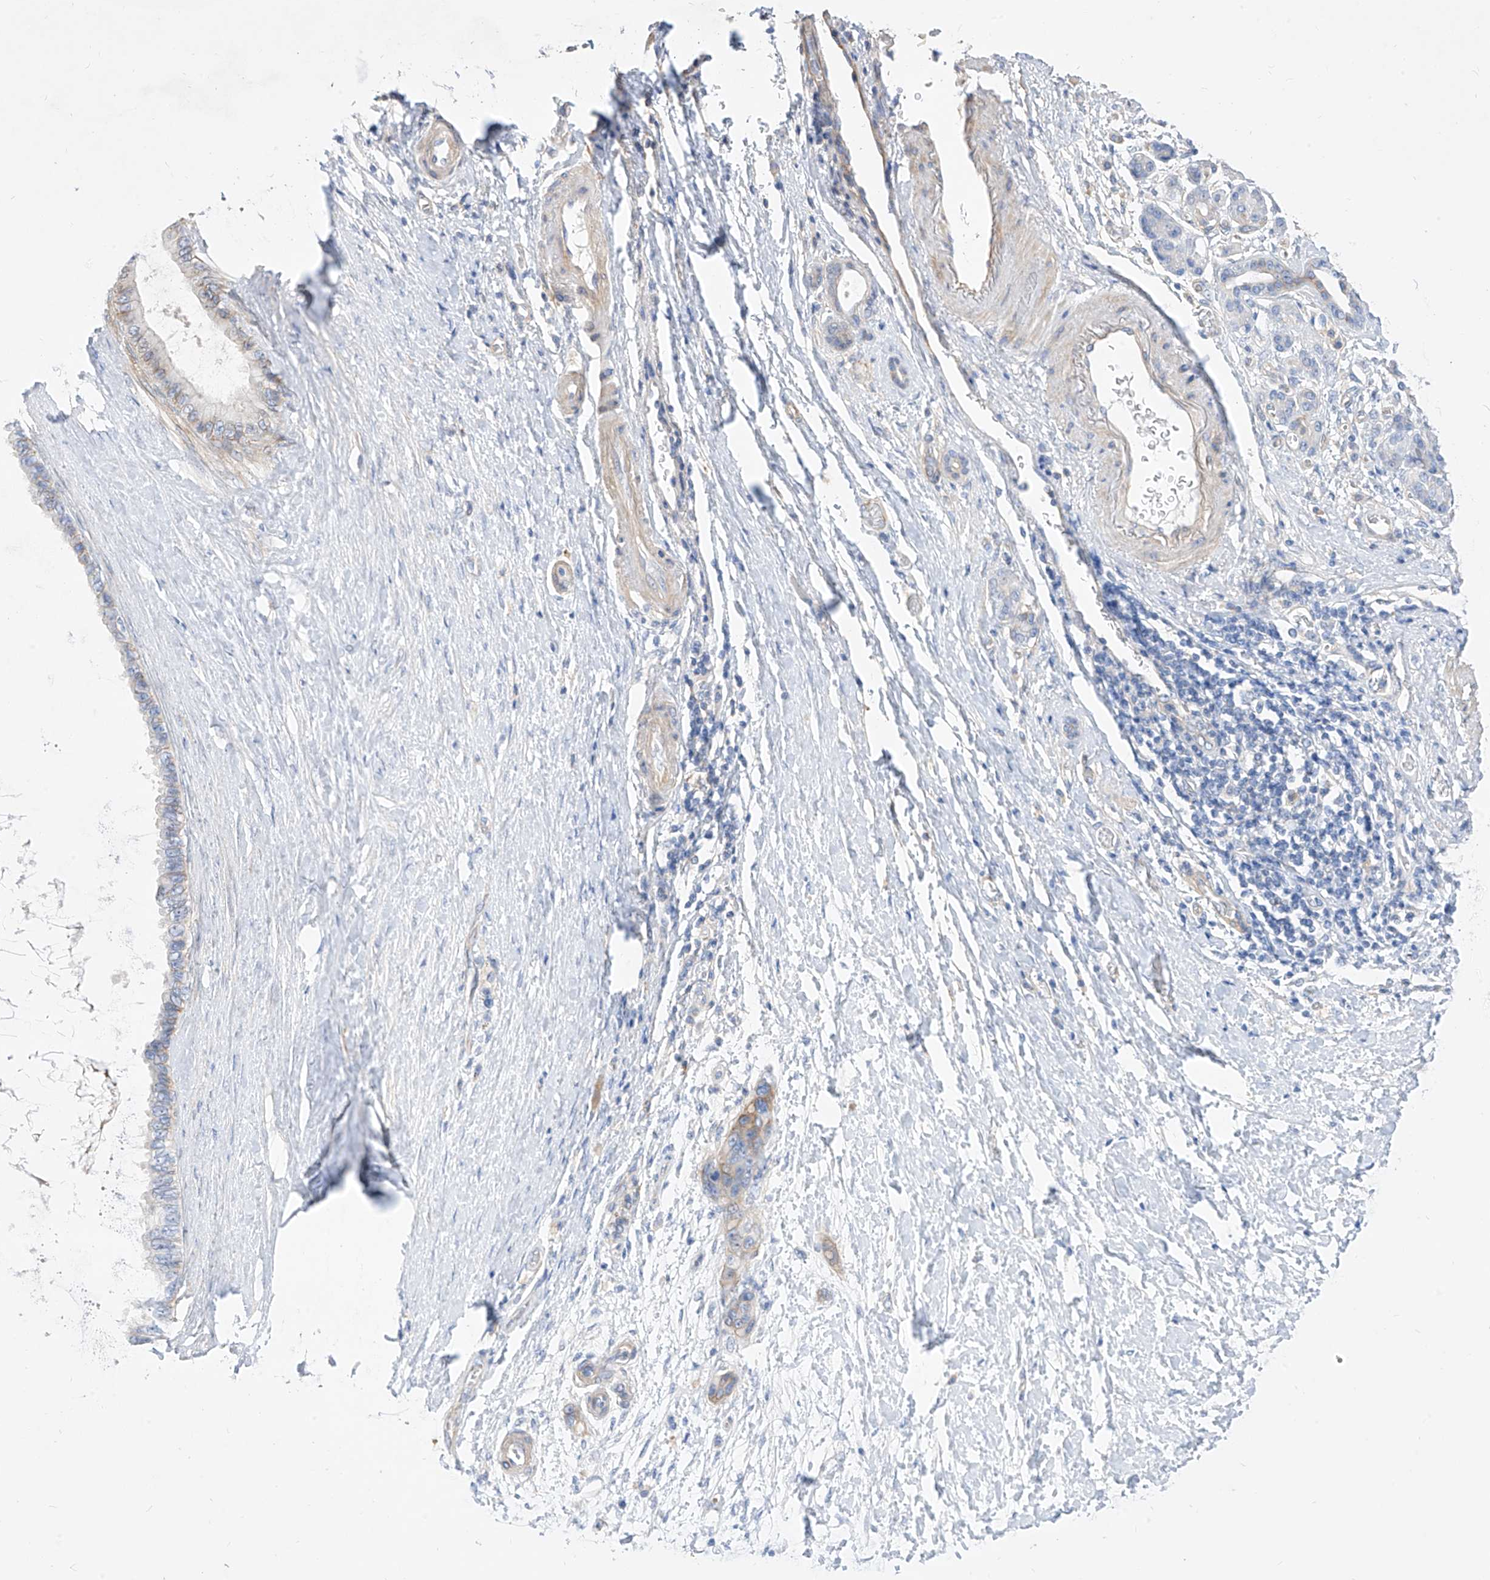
{"staining": {"intensity": "negative", "quantity": "none", "location": "none"}, "tissue": "pancreatic cancer", "cell_type": "Tumor cells", "image_type": "cancer", "snomed": [{"axis": "morphology", "description": "Adenocarcinoma, NOS"}, {"axis": "topography", "description": "Pancreas"}], "caption": "A photomicrograph of pancreatic cancer stained for a protein reveals no brown staining in tumor cells.", "gene": "SCGB2A1", "patient": {"sex": "female", "age": 72}}